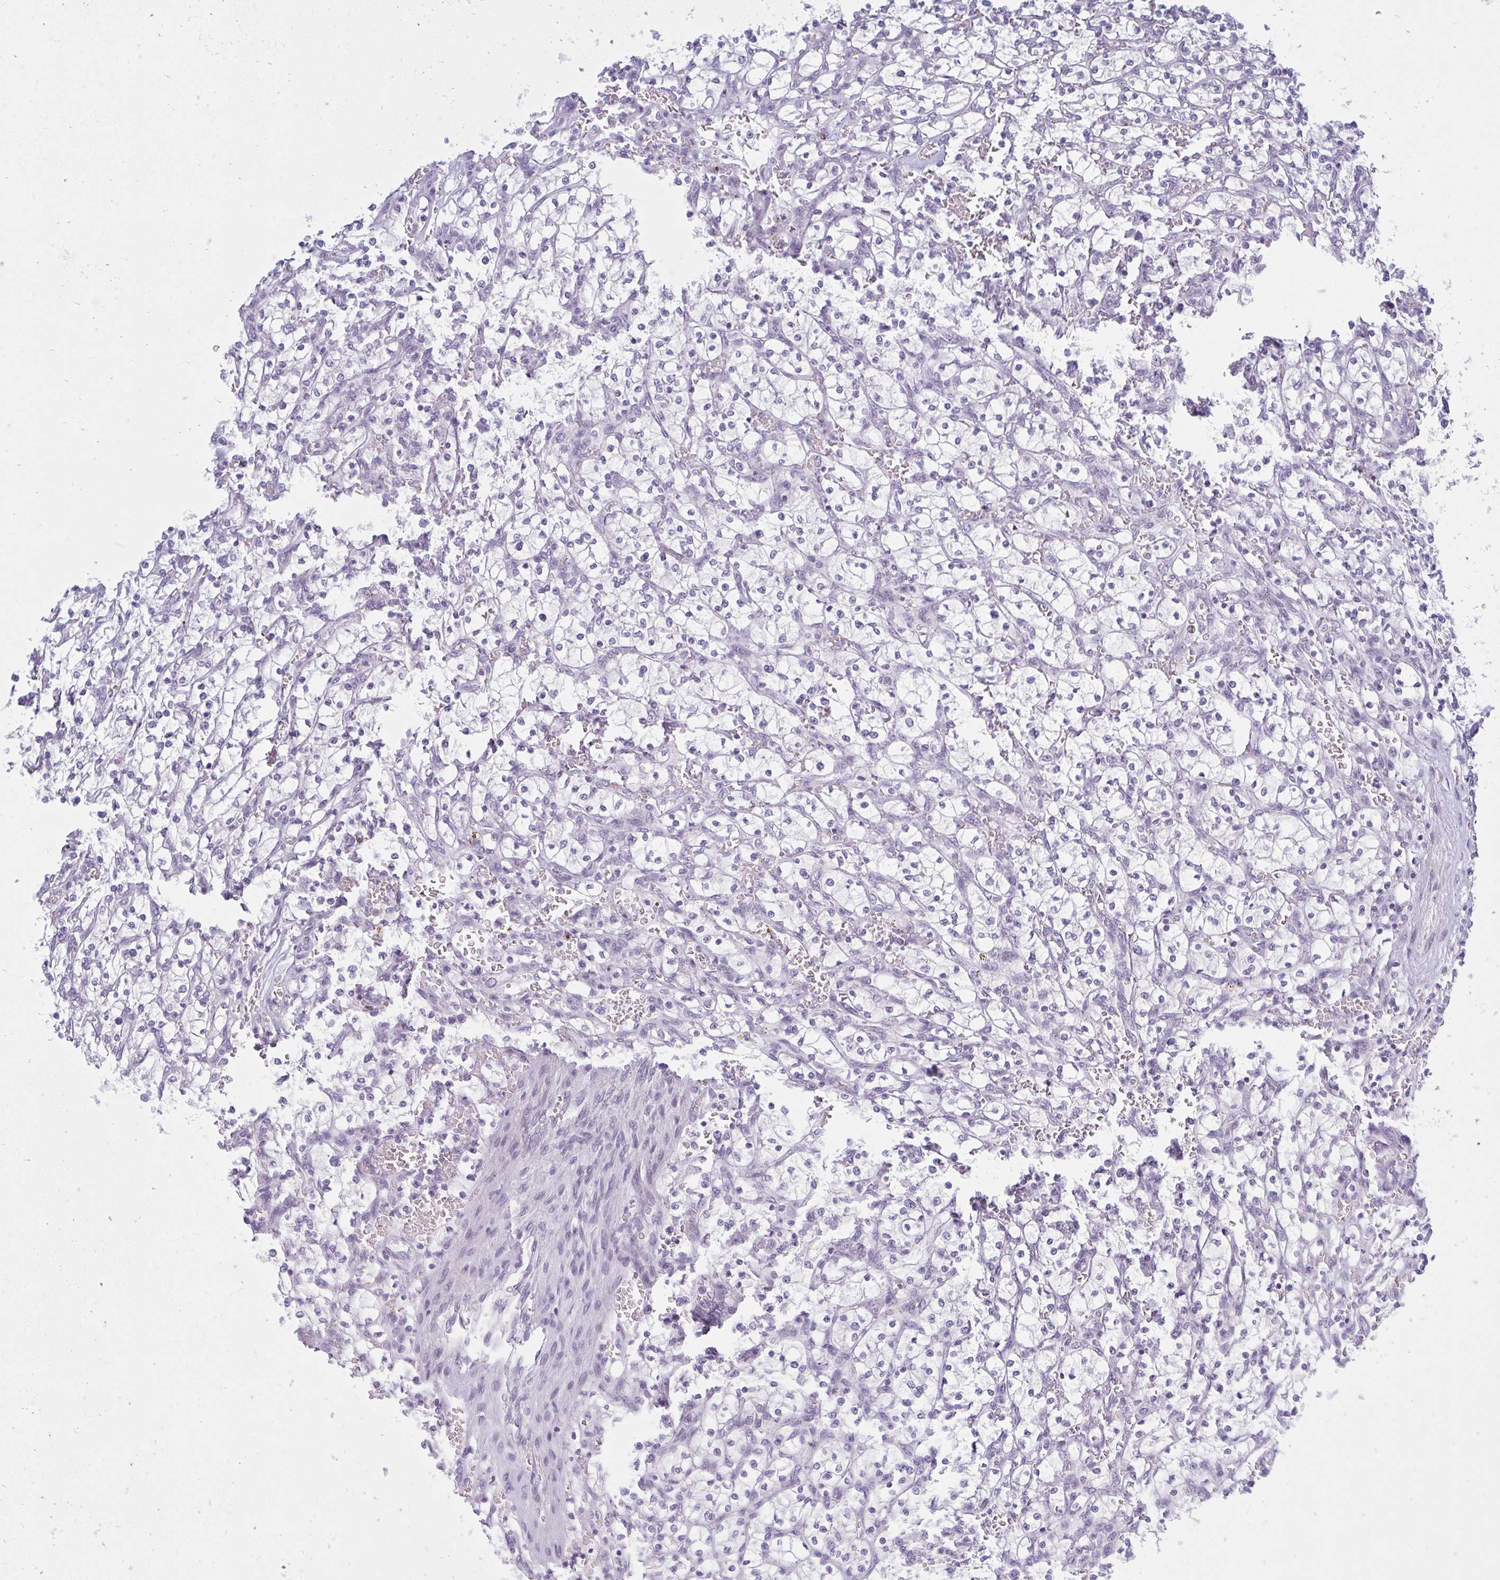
{"staining": {"intensity": "negative", "quantity": "none", "location": "none"}, "tissue": "renal cancer", "cell_type": "Tumor cells", "image_type": "cancer", "snomed": [{"axis": "morphology", "description": "Adenocarcinoma, NOS"}, {"axis": "topography", "description": "Kidney"}], "caption": "The image reveals no staining of tumor cells in renal adenocarcinoma. (DAB (3,3'-diaminobenzidine) immunohistochemistry (IHC) with hematoxylin counter stain).", "gene": "FAM153A", "patient": {"sex": "female", "age": 64}}